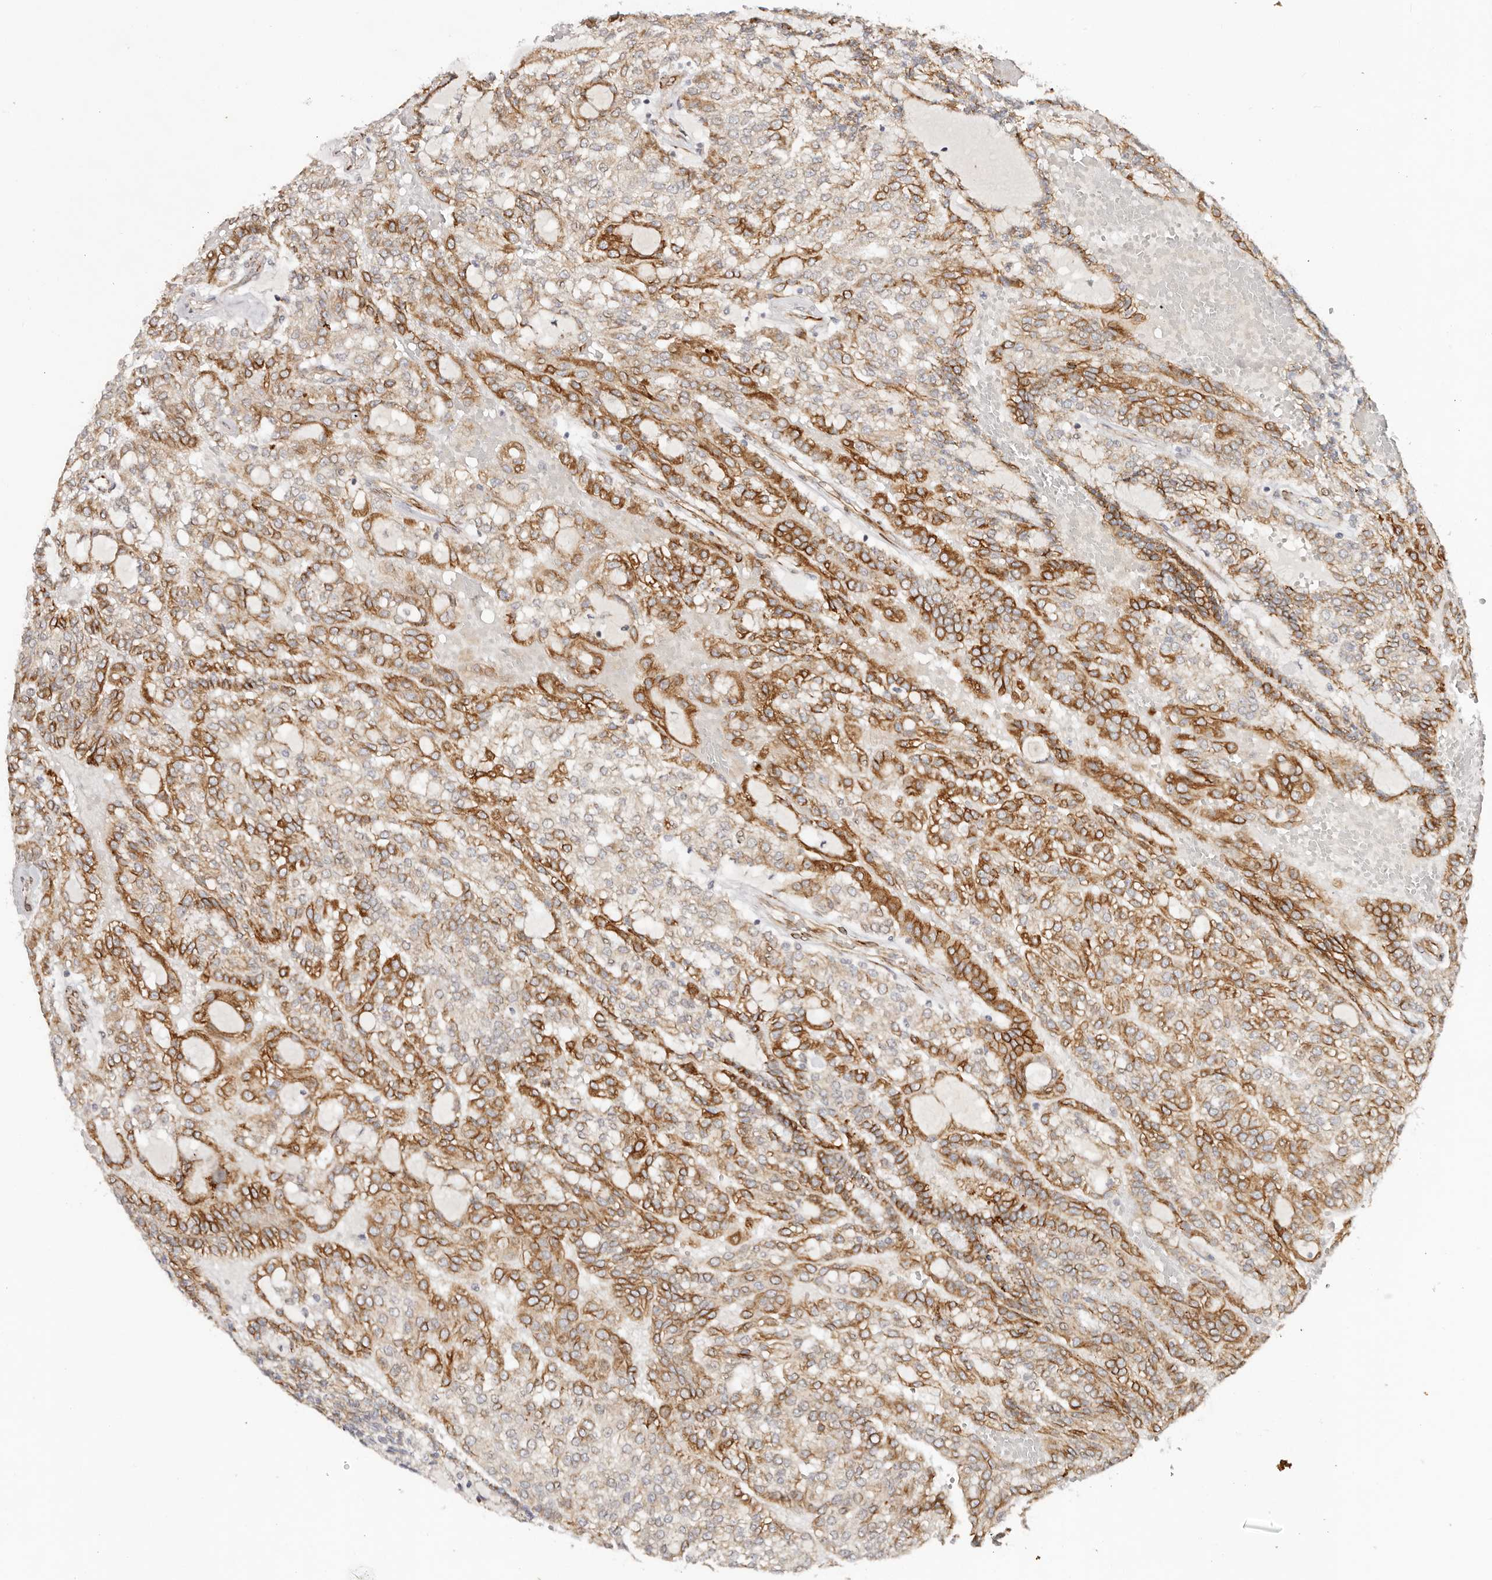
{"staining": {"intensity": "moderate", "quantity": ">75%", "location": "cytoplasmic/membranous"}, "tissue": "renal cancer", "cell_type": "Tumor cells", "image_type": "cancer", "snomed": [{"axis": "morphology", "description": "Adenocarcinoma, NOS"}, {"axis": "topography", "description": "Kidney"}], "caption": "Renal cancer stained with DAB (3,3'-diaminobenzidine) IHC displays medium levels of moderate cytoplasmic/membranous expression in approximately >75% of tumor cells.", "gene": "BCL2L15", "patient": {"sex": "male", "age": 63}}